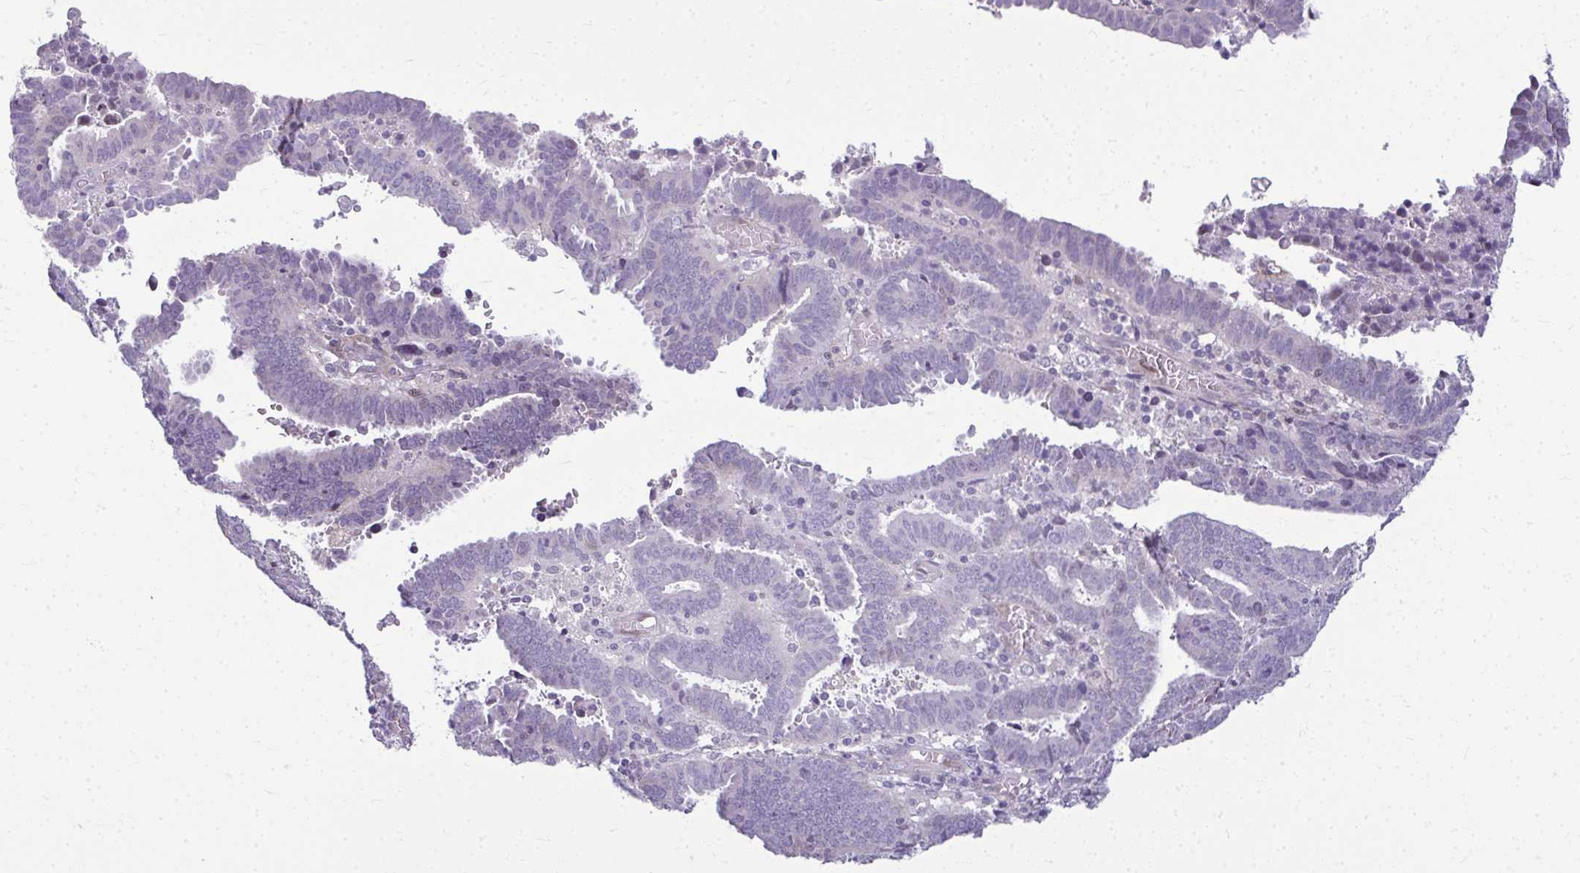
{"staining": {"intensity": "negative", "quantity": "none", "location": "none"}, "tissue": "endometrial cancer", "cell_type": "Tumor cells", "image_type": "cancer", "snomed": [{"axis": "morphology", "description": "Adenocarcinoma, NOS"}, {"axis": "topography", "description": "Uterus"}], "caption": "Immunohistochemistry (IHC) of human endometrial adenocarcinoma shows no staining in tumor cells.", "gene": "ODF1", "patient": {"sex": "female", "age": 83}}